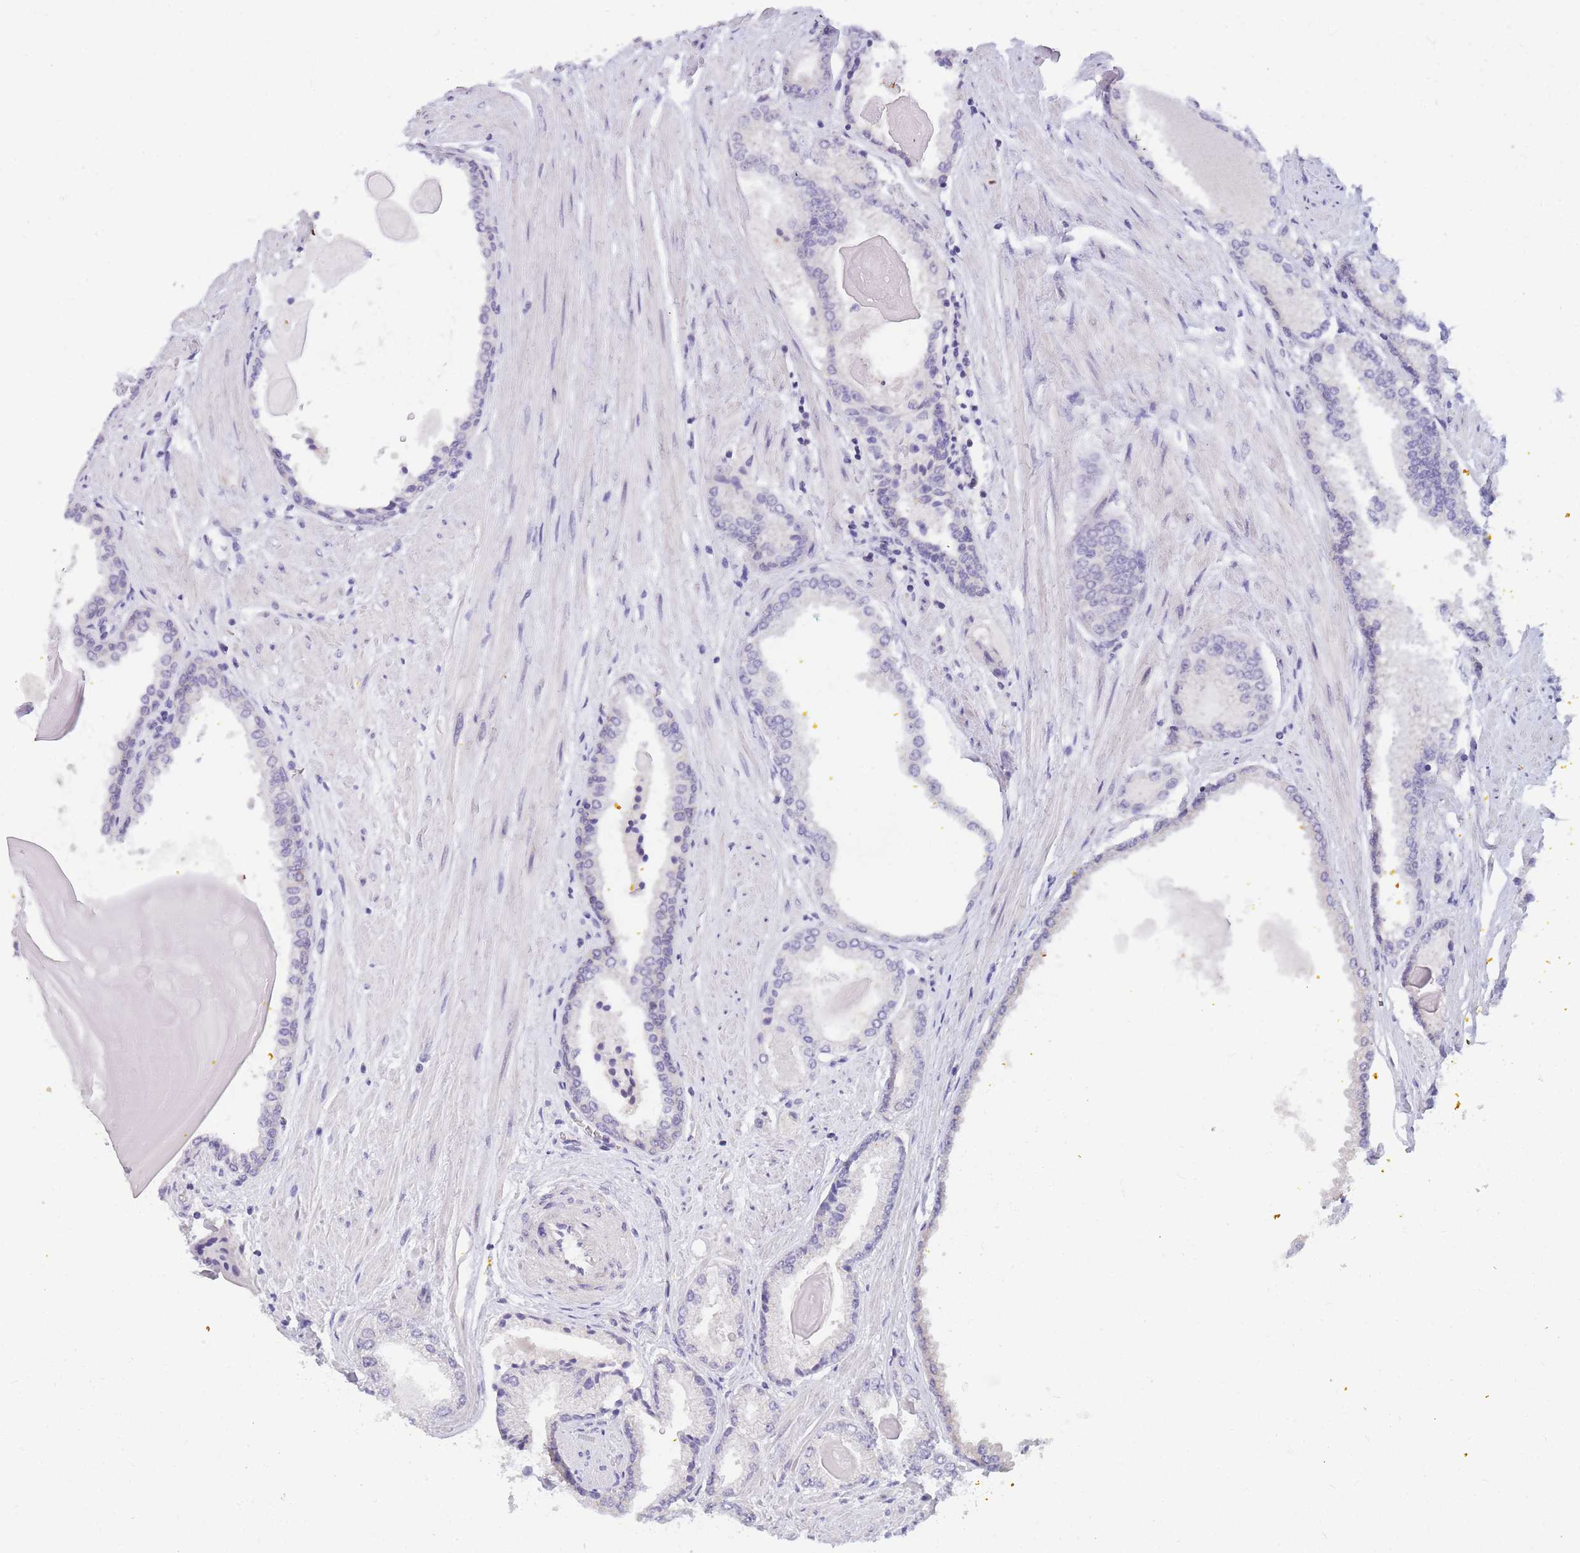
{"staining": {"intensity": "negative", "quantity": "none", "location": "none"}, "tissue": "prostate cancer", "cell_type": "Tumor cells", "image_type": "cancer", "snomed": [{"axis": "morphology", "description": "Adenocarcinoma, High grade"}, {"axis": "topography", "description": "Prostate"}], "caption": "DAB immunohistochemical staining of human prostate adenocarcinoma (high-grade) reveals no significant positivity in tumor cells. Brightfield microscopy of immunohistochemistry stained with DAB (brown) and hematoxylin (blue), captured at high magnification.", "gene": "DDX49", "patient": {"sex": "male", "age": 68}}